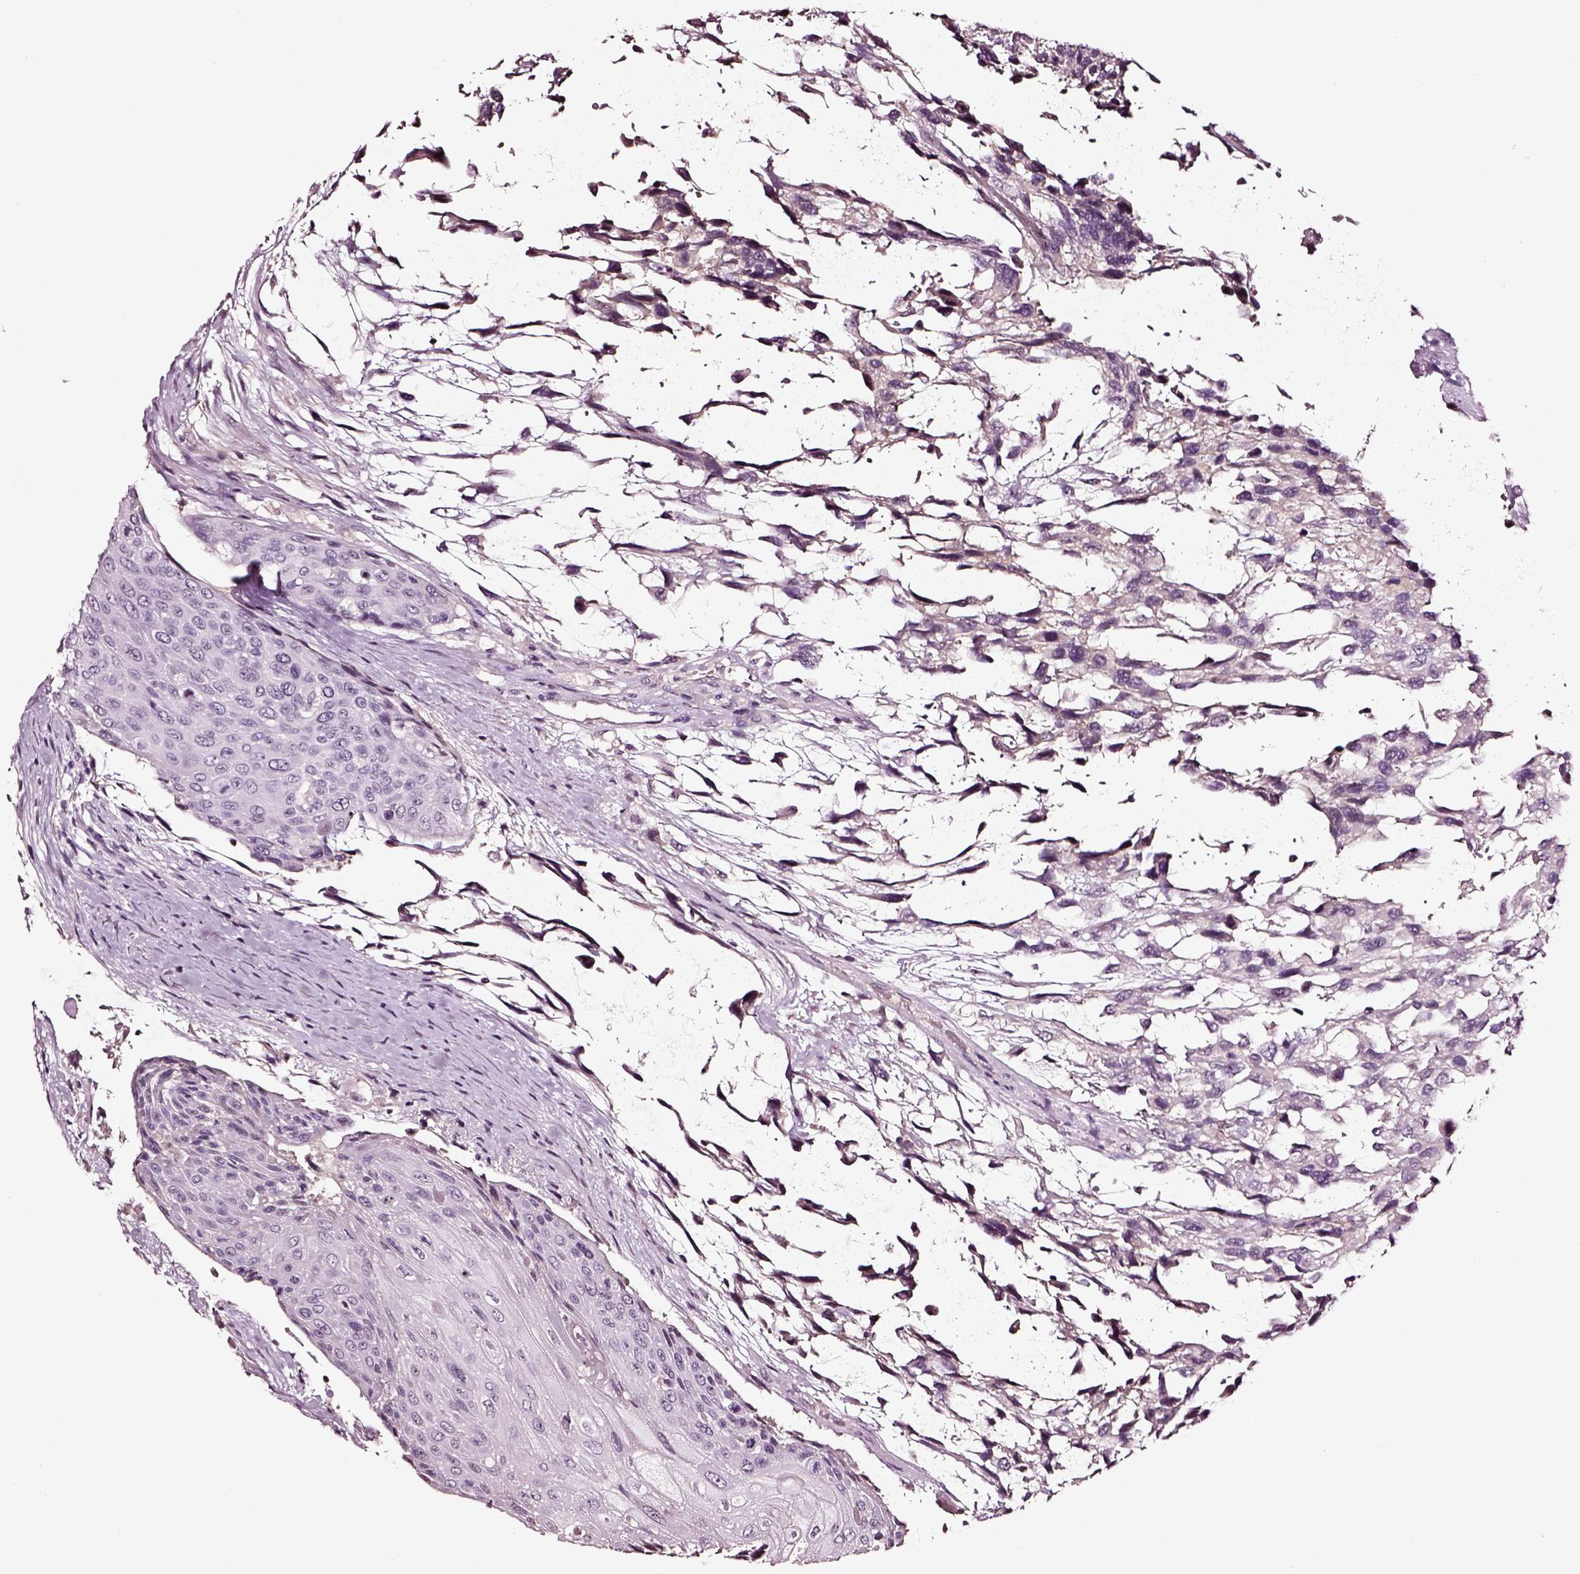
{"staining": {"intensity": "negative", "quantity": "none", "location": "none"}, "tissue": "urothelial cancer", "cell_type": "Tumor cells", "image_type": "cancer", "snomed": [{"axis": "morphology", "description": "Urothelial carcinoma, High grade"}, {"axis": "topography", "description": "Urinary bladder"}], "caption": "Urothelial carcinoma (high-grade) was stained to show a protein in brown. There is no significant positivity in tumor cells.", "gene": "SMIM17", "patient": {"sex": "female", "age": 70}}